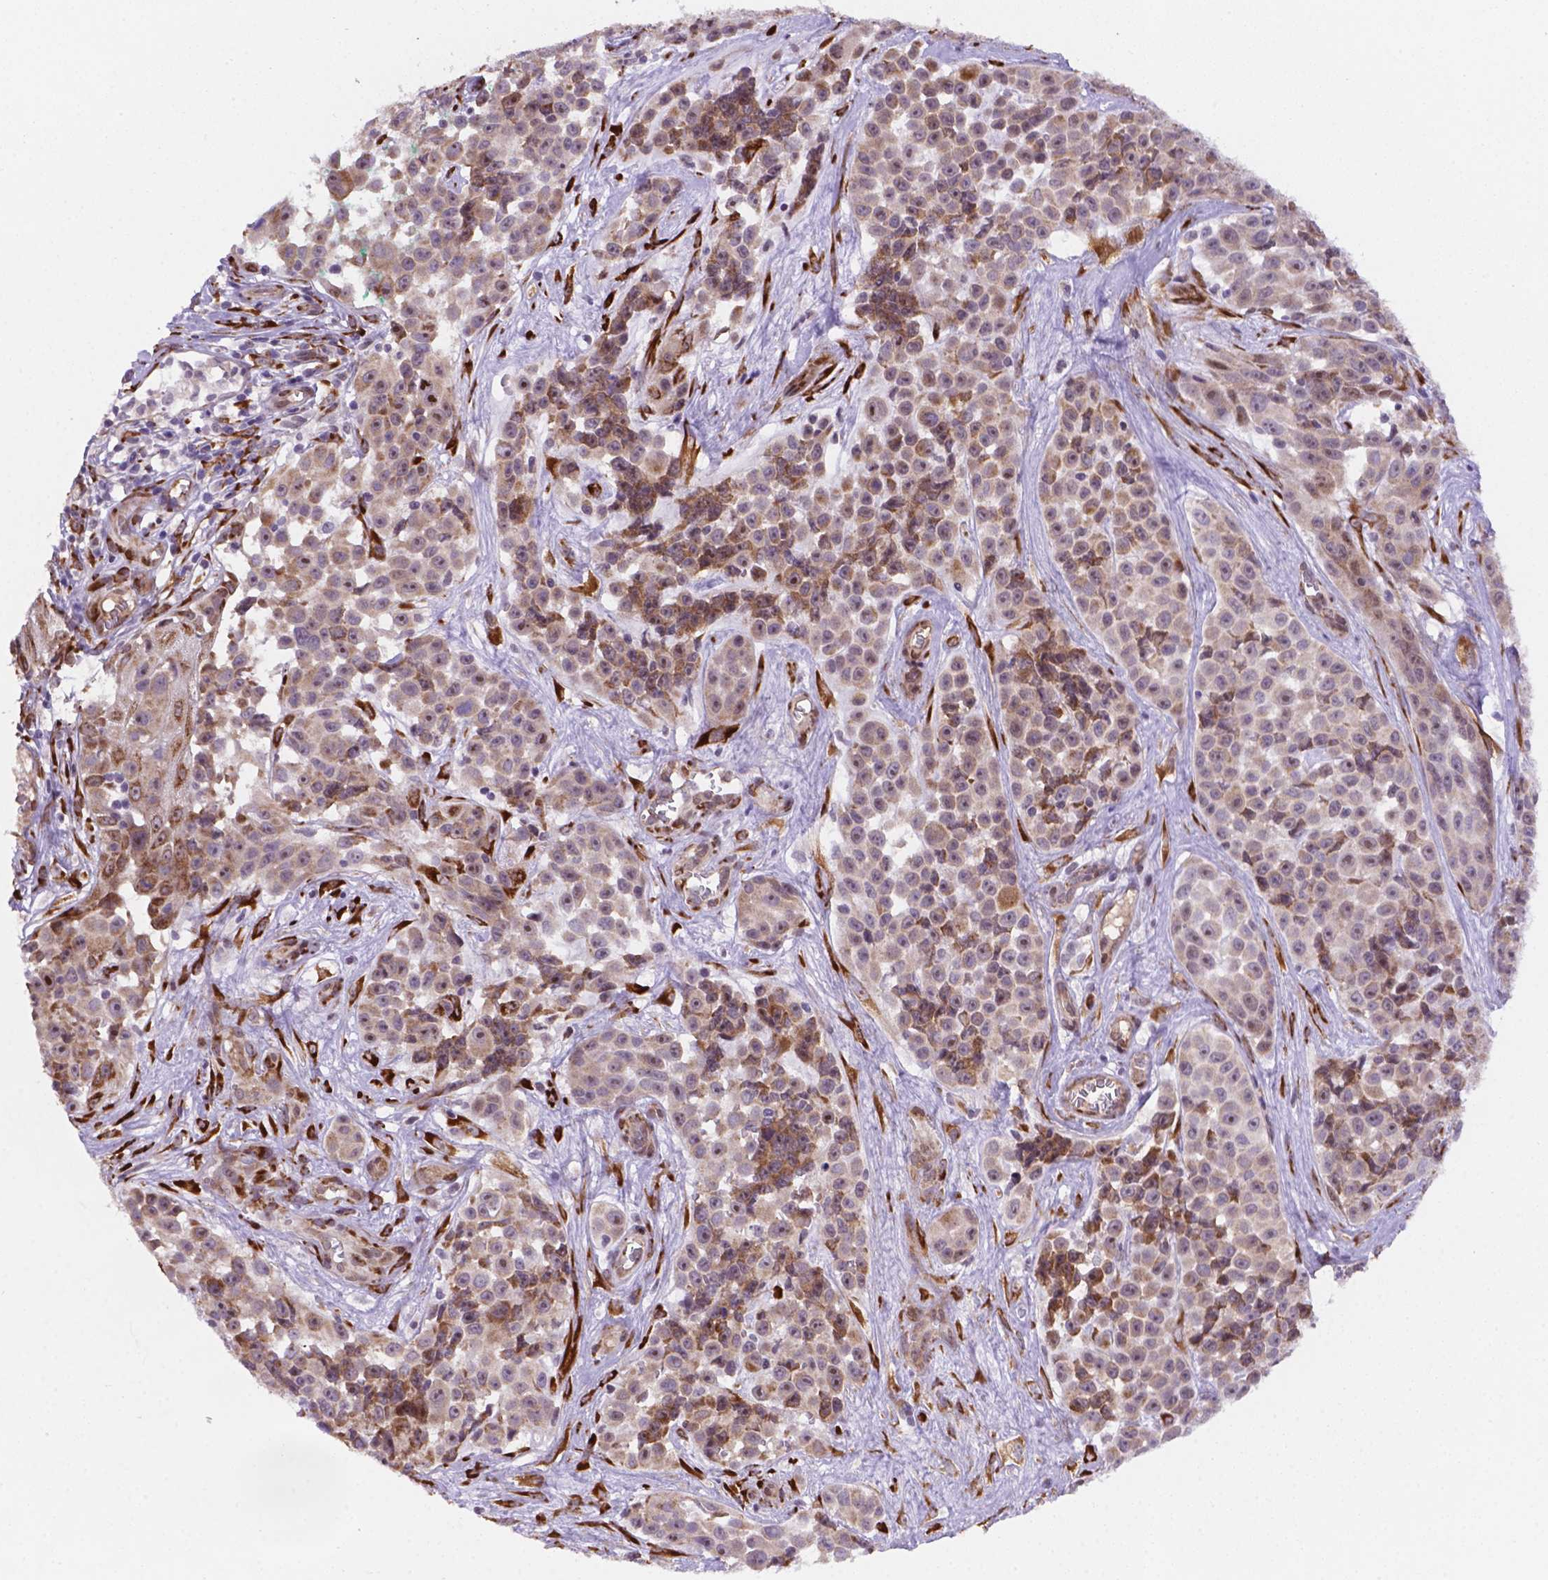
{"staining": {"intensity": "moderate", "quantity": "25%-75%", "location": "cytoplasmic/membranous,nuclear"}, "tissue": "melanoma", "cell_type": "Tumor cells", "image_type": "cancer", "snomed": [{"axis": "morphology", "description": "Malignant melanoma, NOS"}, {"axis": "topography", "description": "Skin"}], "caption": "Human melanoma stained with a brown dye reveals moderate cytoplasmic/membranous and nuclear positive staining in approximately 25%-75% of tumor cells.", "gene": "FNIP1", "patient": {"sex": "female", "age": 88}}